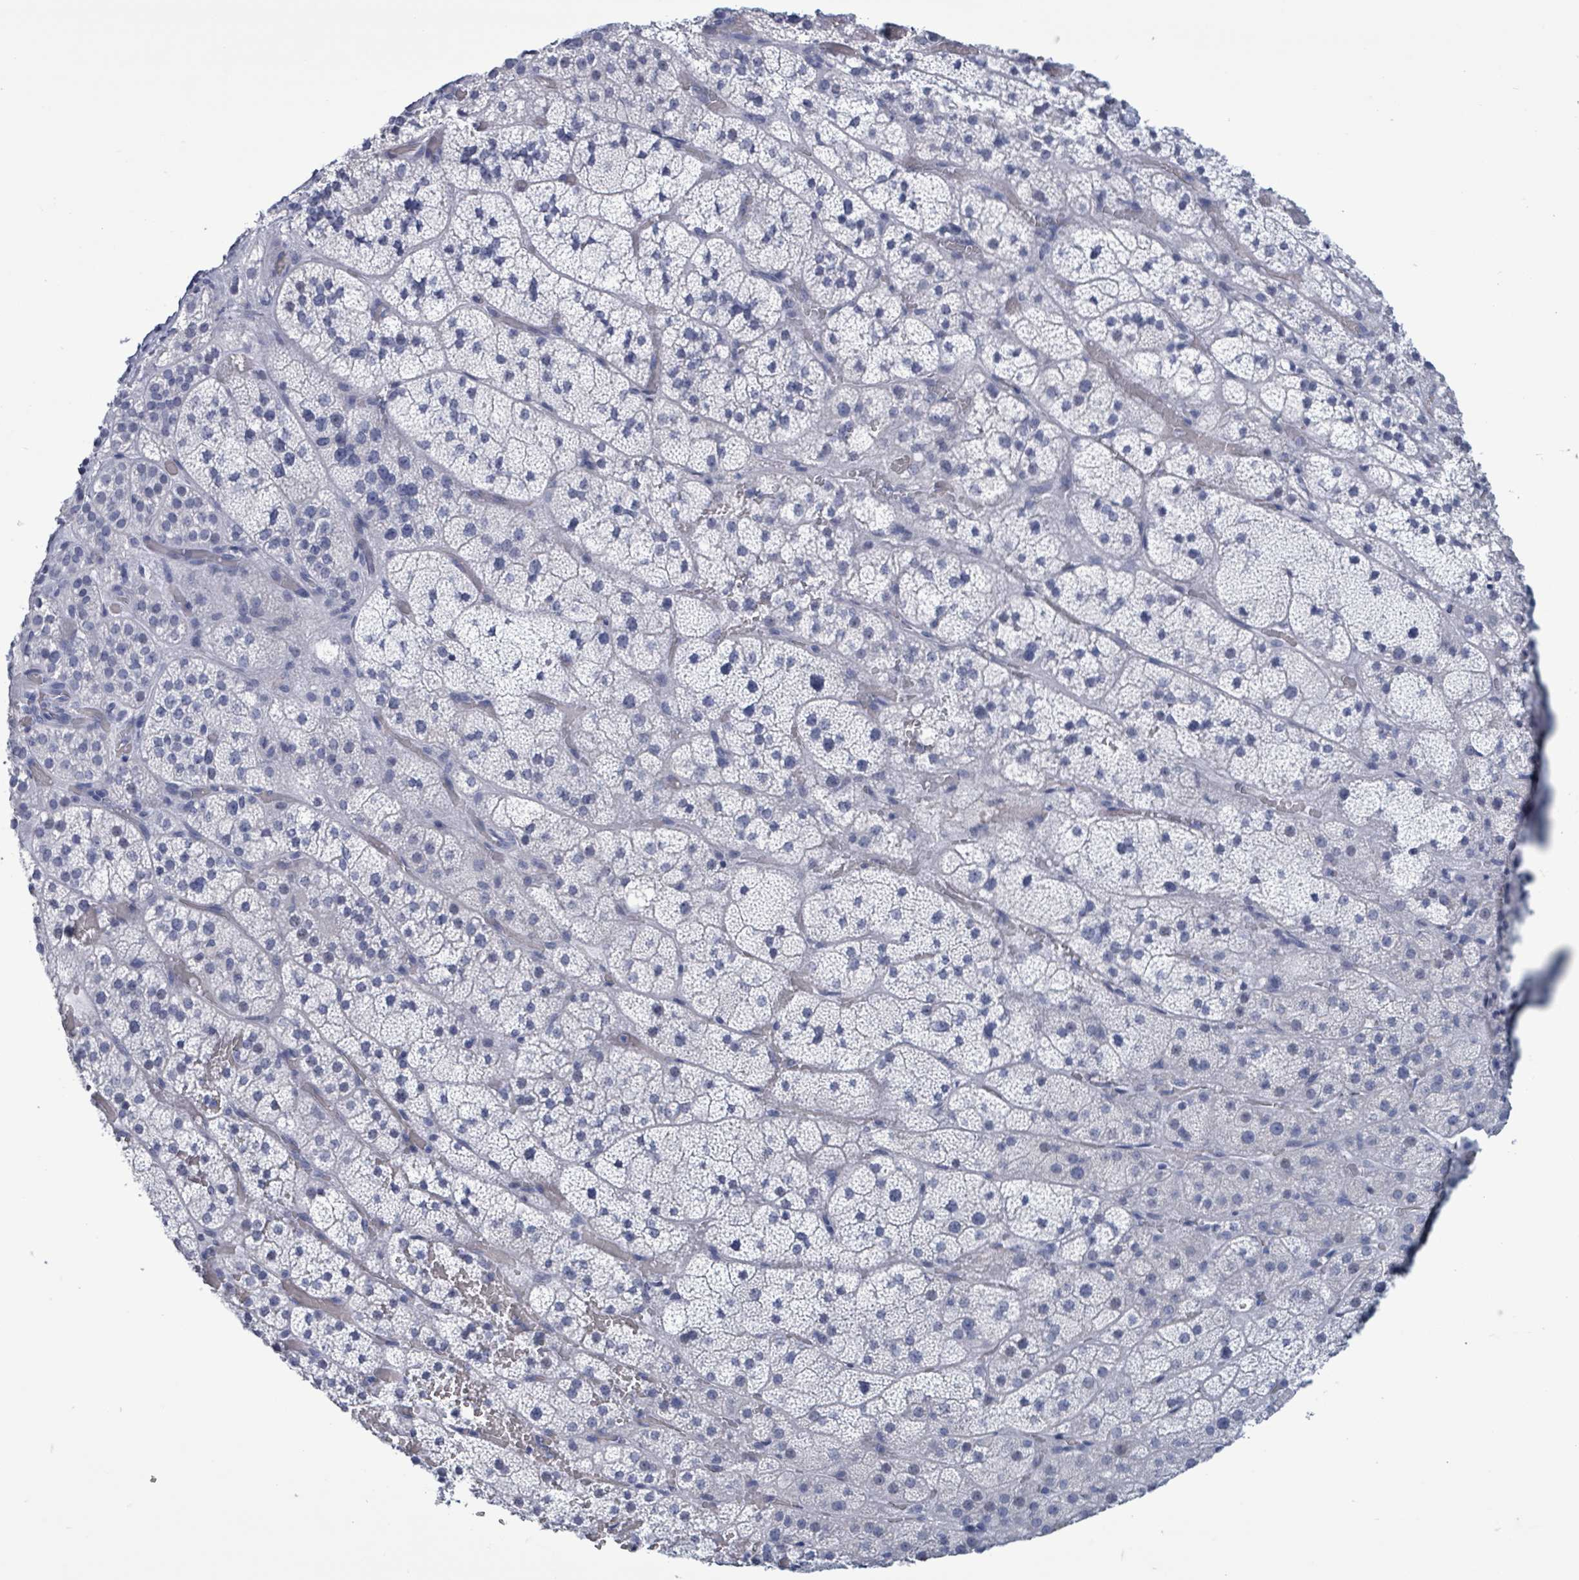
{"staining": {"intensity": "negative", "quantity": "none", "location": "none"}, "tissue": "adrenal gland", "cell_type": "Glandular cells", "image_type": "normal", "snomed": [{"axis": "morphology", "description": "Normal tissue, NOS"}, {"axis": "topography", "description": "Adrenal gland"}], "caption": "A histopathology image of adrenal gland stained for a protein shows no brown staining in glandular cells.", "gene": "NKX2", "patient": {"sex": "male", "age": 57}}